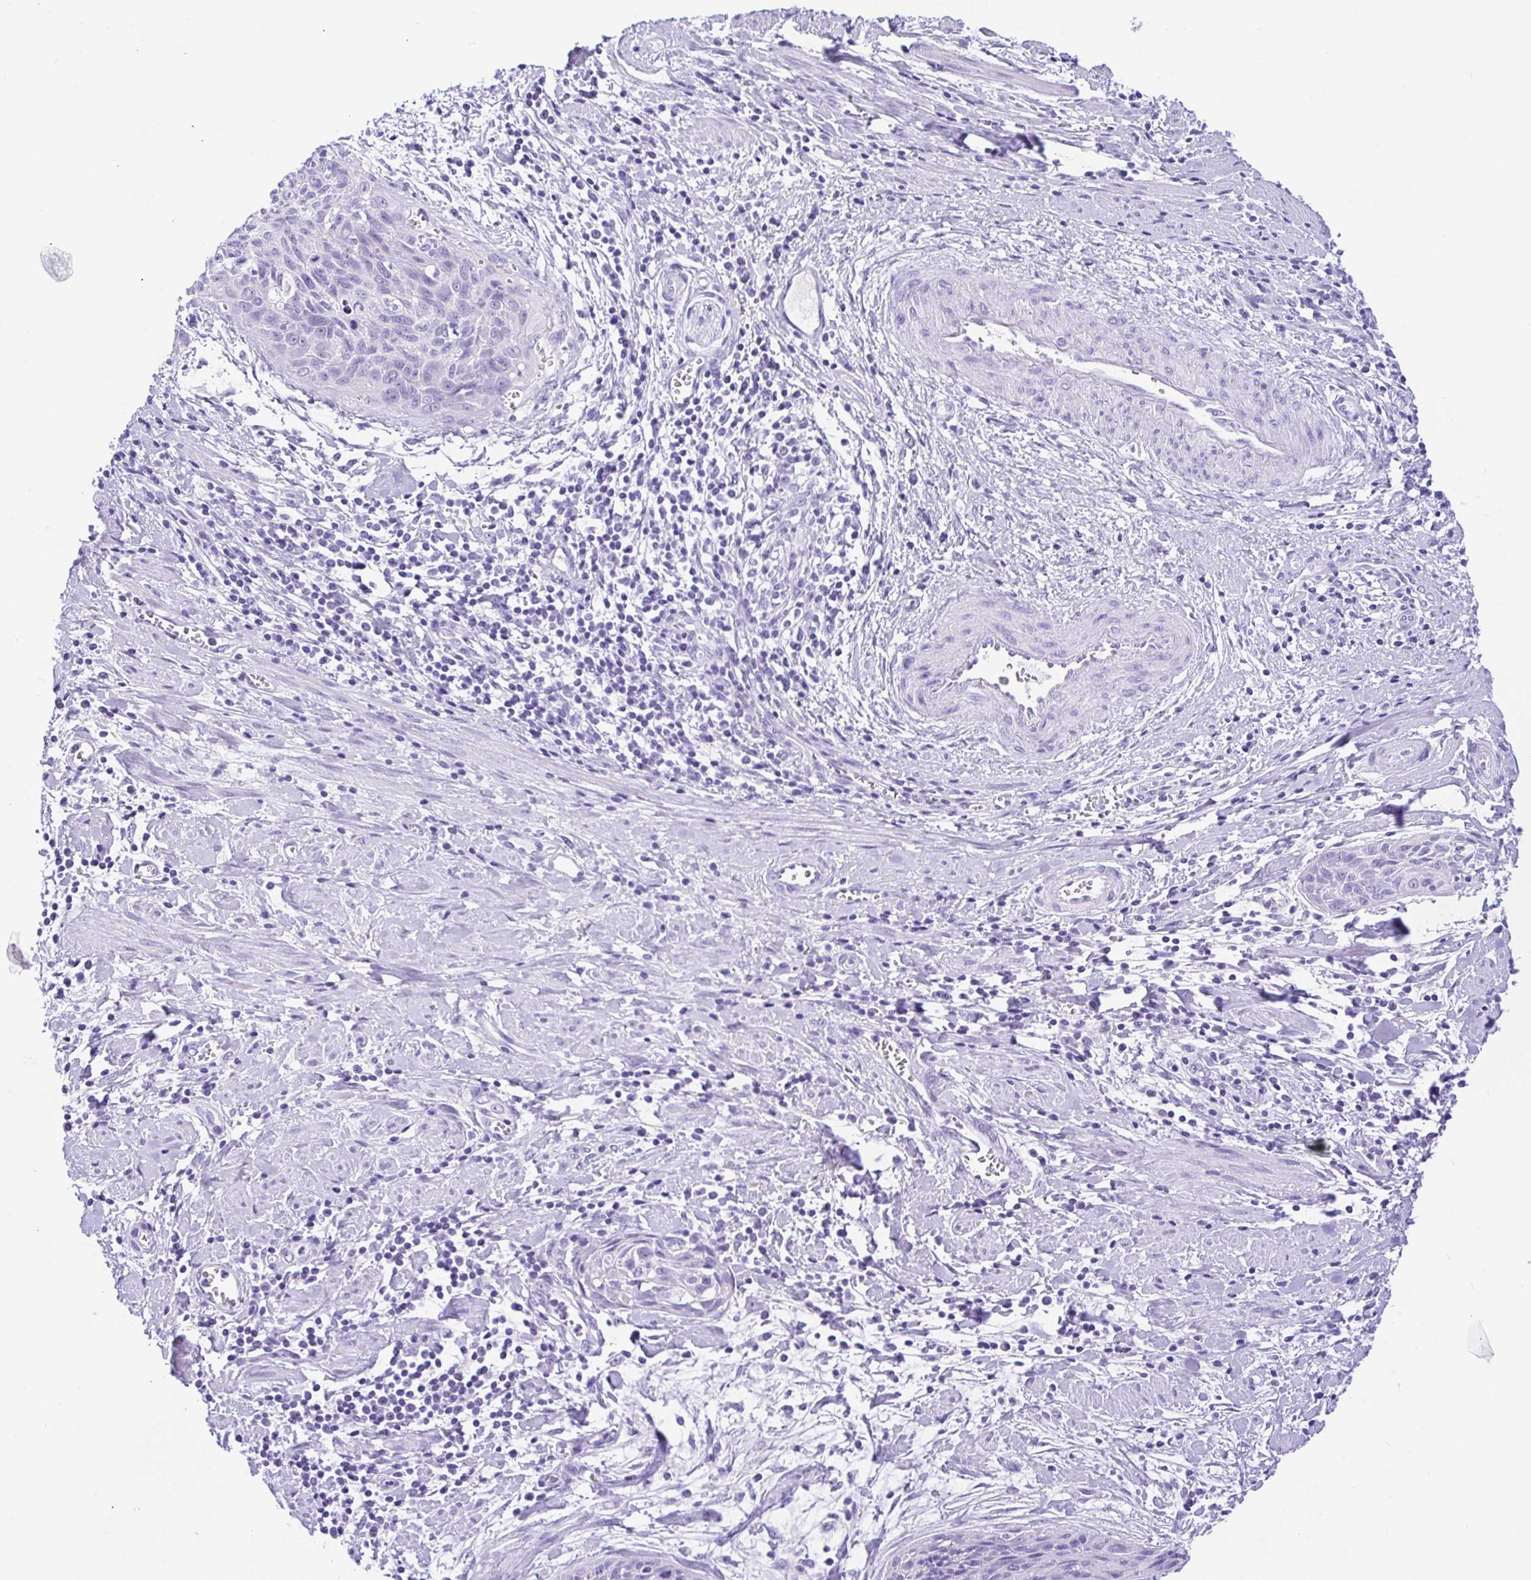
{"staining": {"intensity": "negative", "quantity": "none", "location": "none"}, "tissue": "cervical cancer", "cell_type": "Tumor cells", "image_type": "cancer", "snomed": [{"axis": "morphology", "description": "Squamous cell carcinoma, NOS"}, {"axis": "topography", "description": "Cervix"}], "caption": "The histopathology image displays no significant staining in tumor cells of cervical cancer (squamous cell carcinoma).", "gene": "PRAMEF19", "patient": {"sex": "female", "age": 55}}